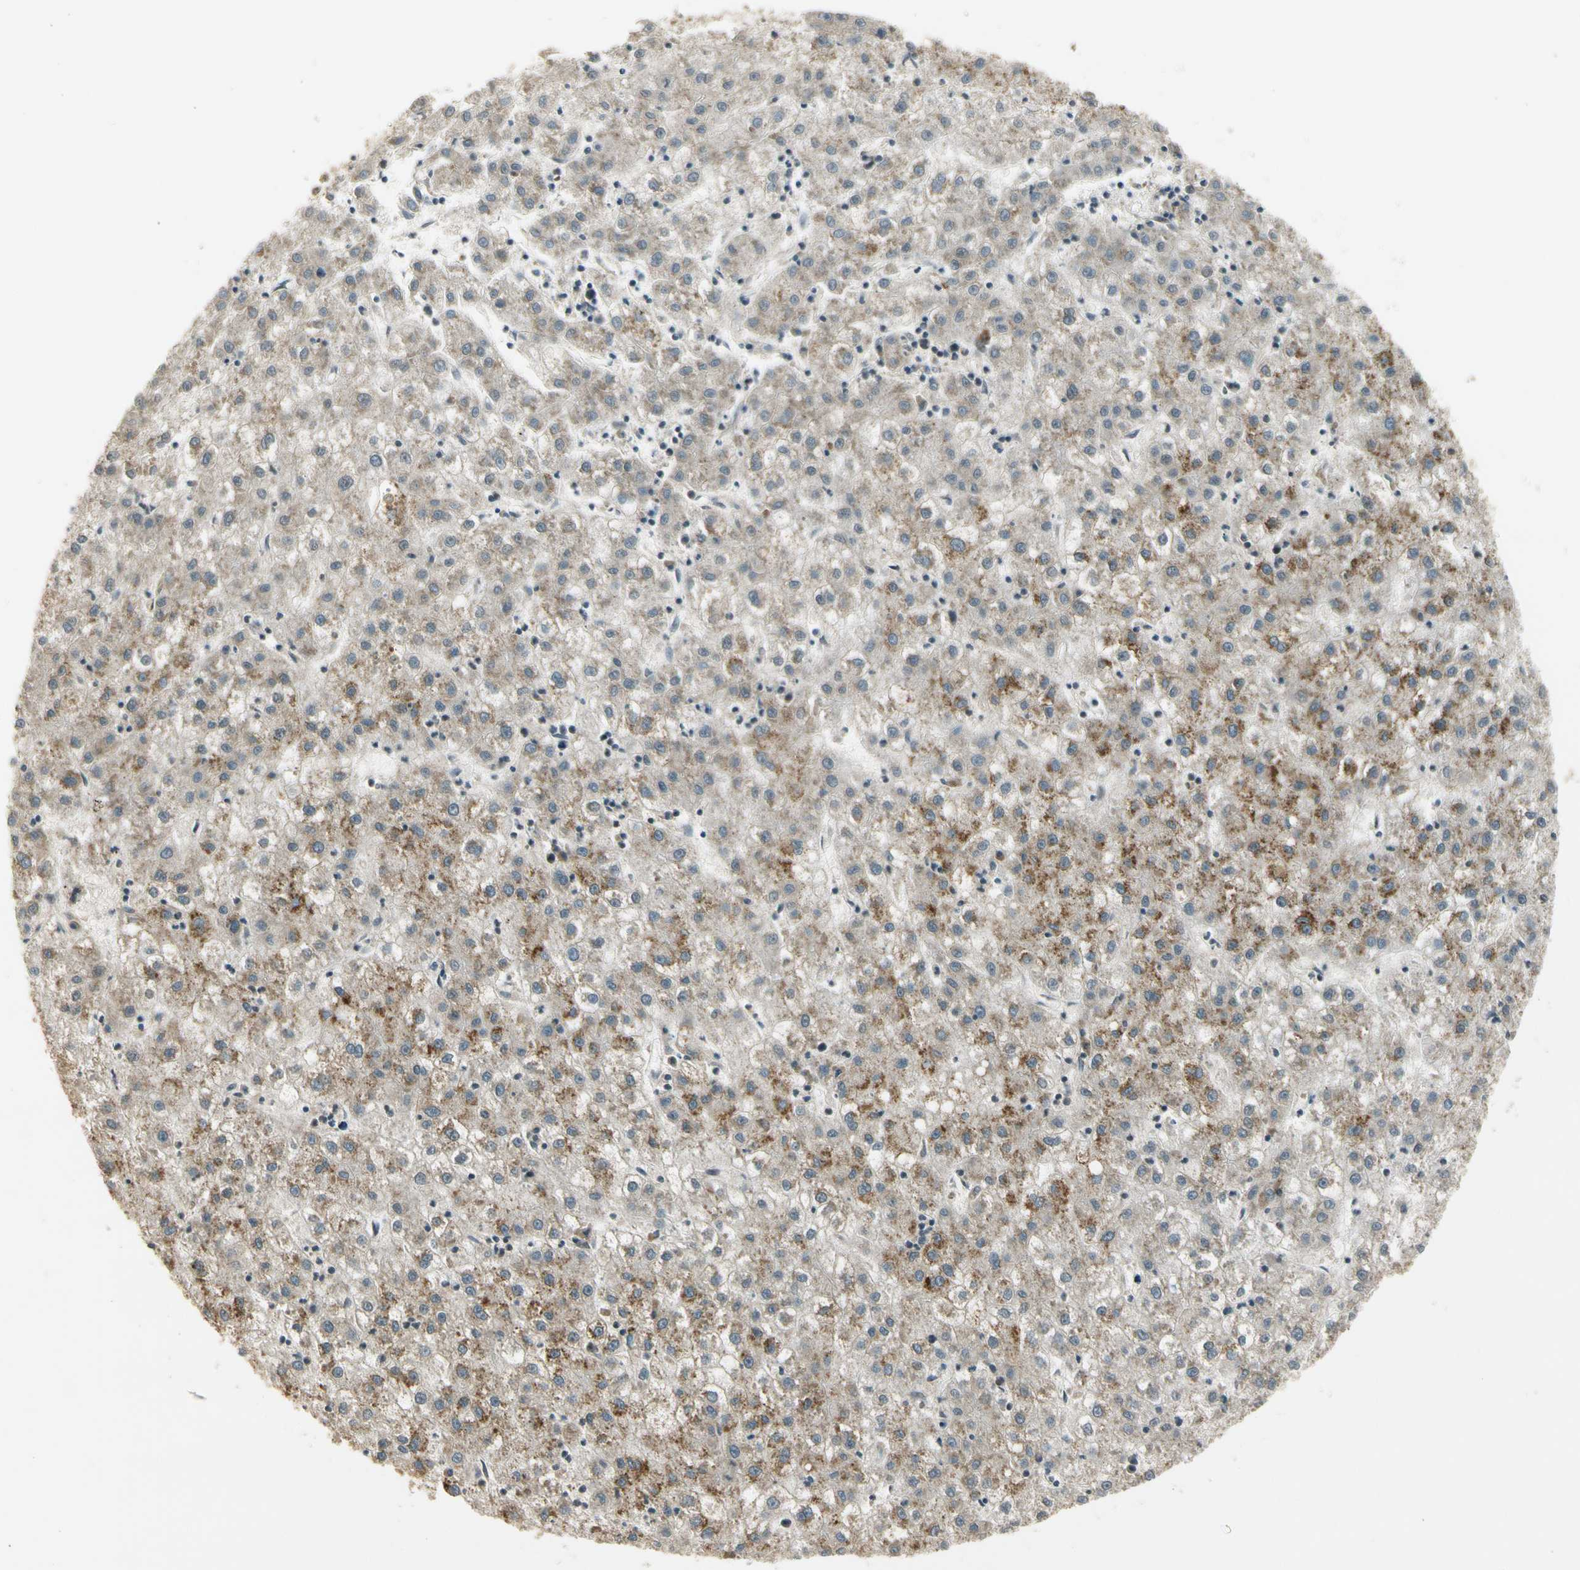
{"staining": {"intensity": "weak", "quantity": "<25%", "location": "cytoplasmic/membranous"}, "tissue": "liver cancer", "cell_type": "Tumor cells", "image_type": "cancer", "snomed": [{"axis": "morphology", "description": "Carcinoma, Hepatocellular, NOS"}, {"axis": "topography", "description": "Liver"}], "caption": "Immunohistochemical staining of human liver hepatocellular carcinoma exhibits no significant positivity in tumor cells. The staining was performed using DAB (3,3'-diaminobenzidine) to visualize the protein expression in brown, while the nuclei were stained in blue with hematoxylin (Magnification: 20x).", "gene": "ZNF135", "patient": {"sex": "male", "age": 72}}